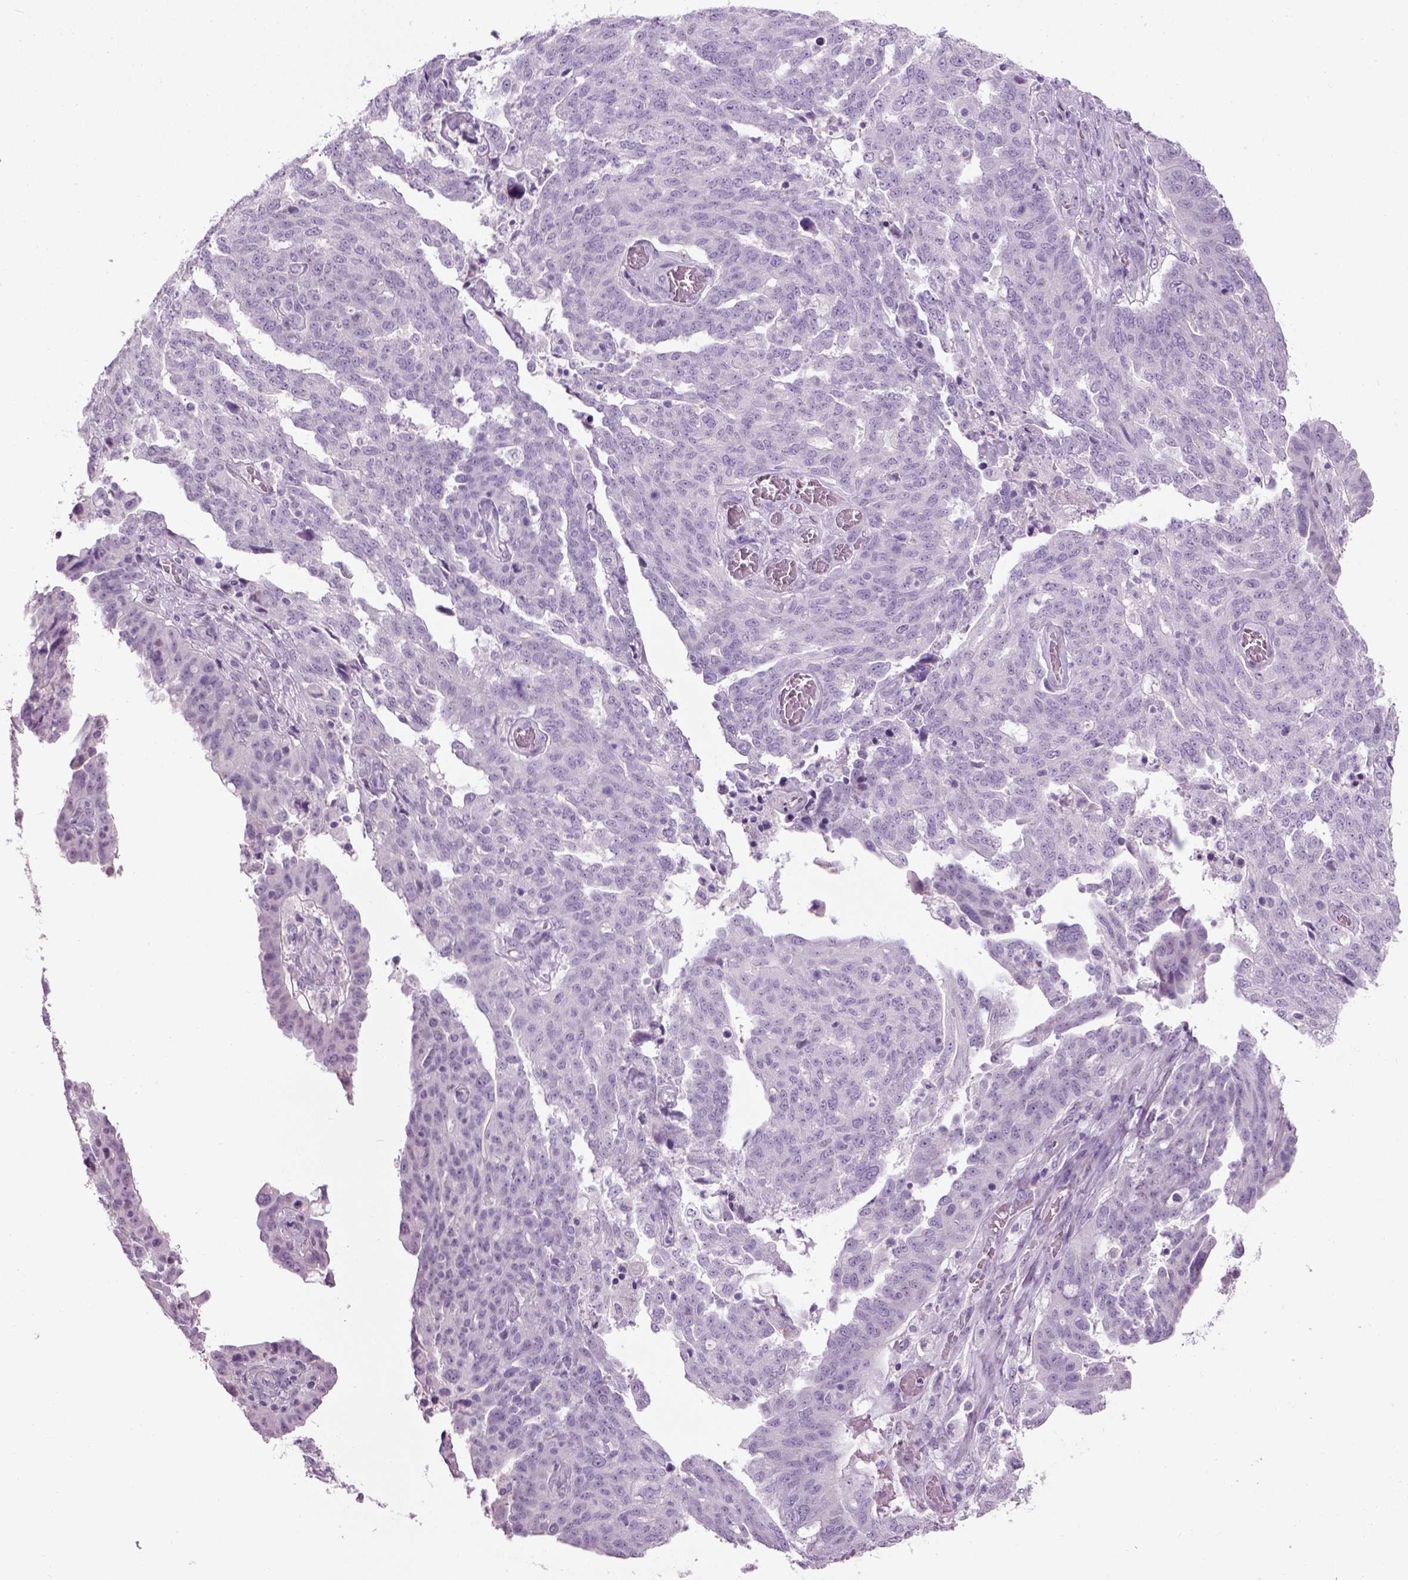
{"staining": {"intensity": "negative", "quantity": "none", "location": "none"}, "tissue": "ovarian cancer", "cell_type": "Tumor cells", "image_type": "cancer", "snomed": [{"axis": "morphology", "description": "Cystadenocarcinoma, serous, NOS"}, {"axis": "topography", "description": "Ovary"}], "caption": "The immunohistochemistry (IHC) histopathology image has no significant expression in tumor cells of serous cystadenocarcinoma (ovarian) tissue.", "gene": "GABRB2", "patient": {"sex": "female", "age": 67}}